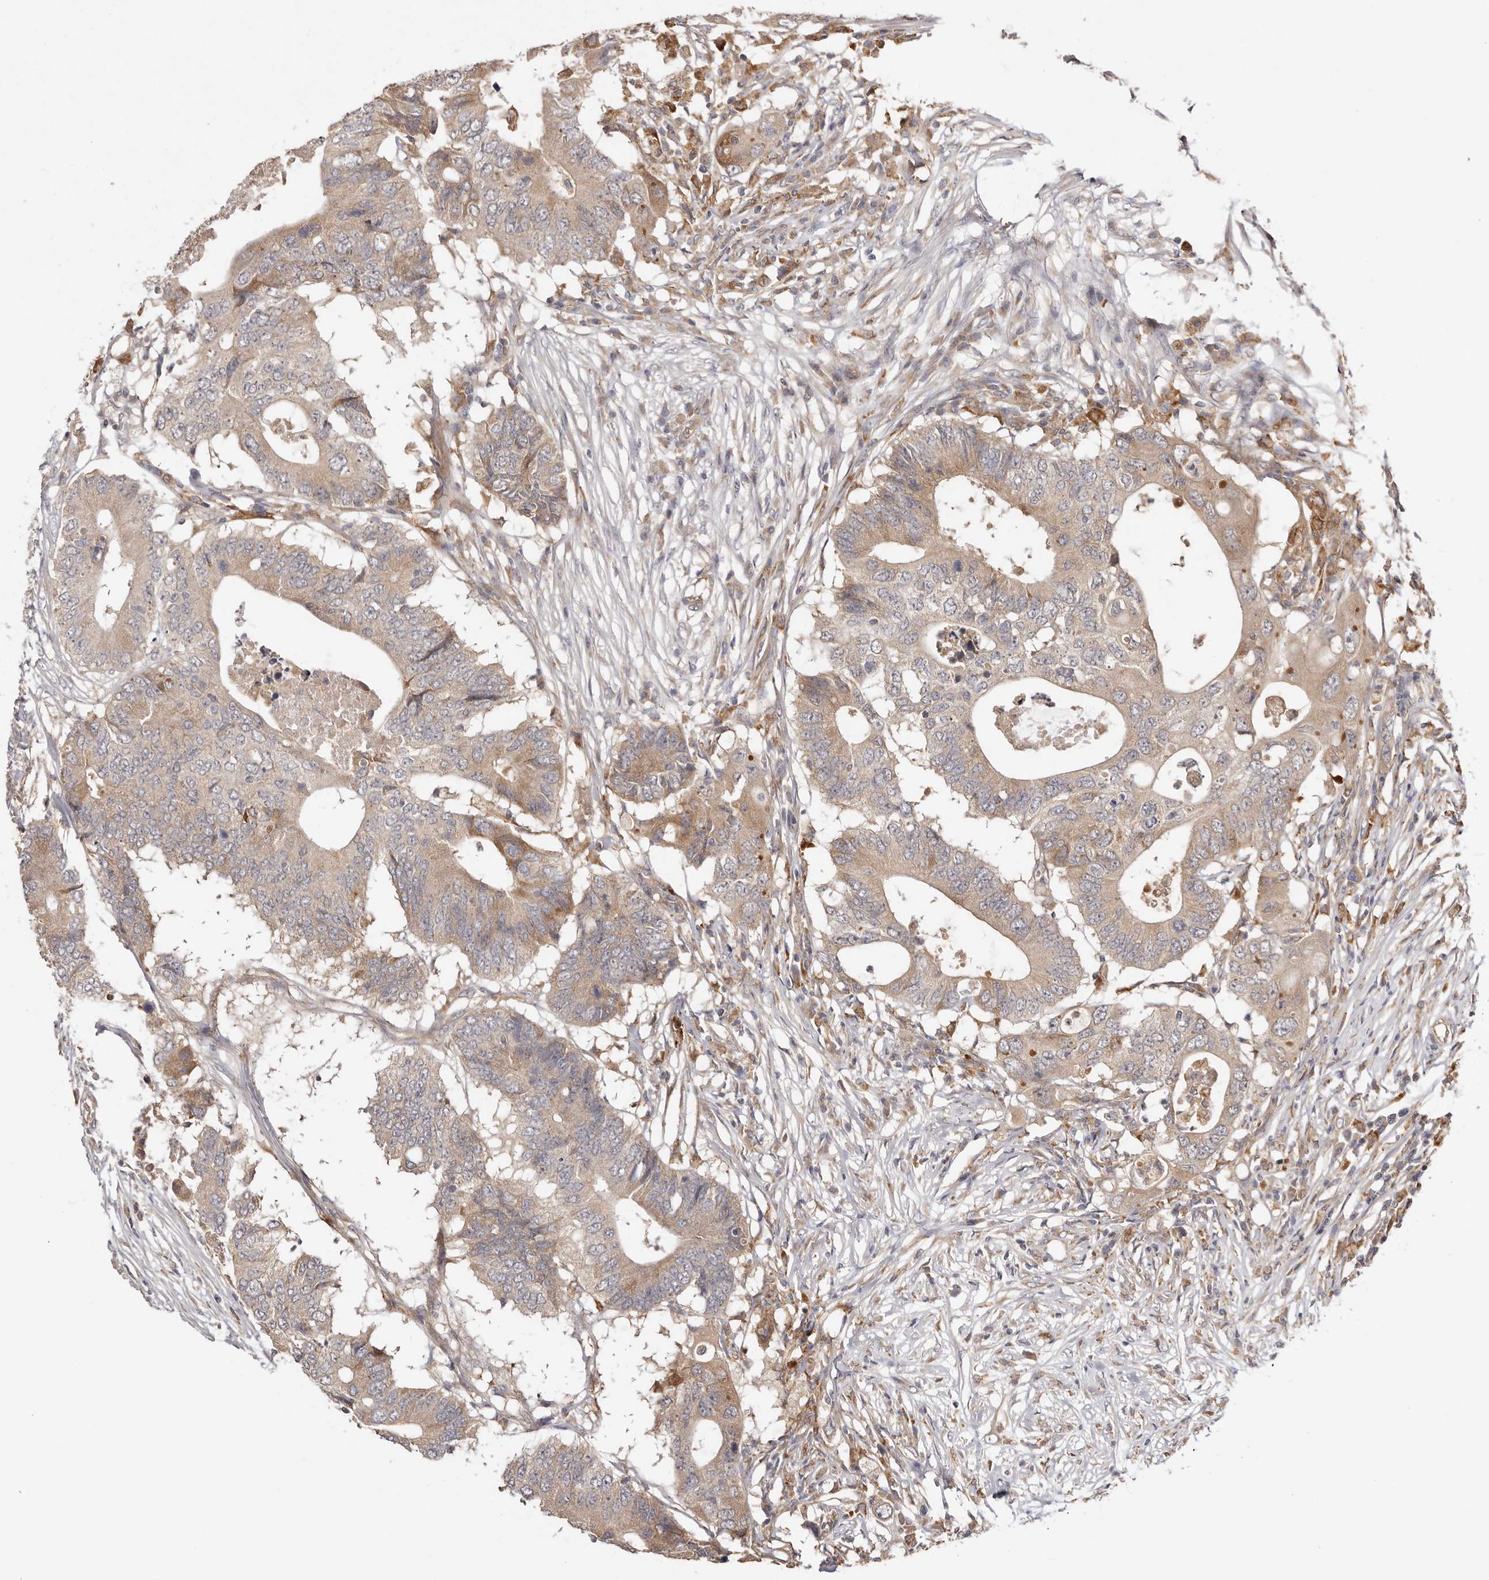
{"staining": {"intensity": "moderate", "quantity": "25%-75%", "location": "cytoplasmic/membranous"}, "tissue": "colorectal cancer", "cell_type": "Tumor cells", "image_type": "cancer", "snomed": [{"axis": "morphology", "description": "Adenocarcinoma, NOS"}, {"axis": "topography", "description": "Colon"}], "caption": "Immunohistochemical staining of colorectal adenocarcinoma exhibits medium levels of moderate cytoplasmic/membranous positivity in approximately 25%-75% of tumor cells. The staining is performed using DAB (3,3'-diaminobenzidine) brown chromogen to label protein expression. The nuclei are counter-stained blue using hematoxylin.", "gene": "UBR2", "patient": {"sex": "male", "age": 71}}